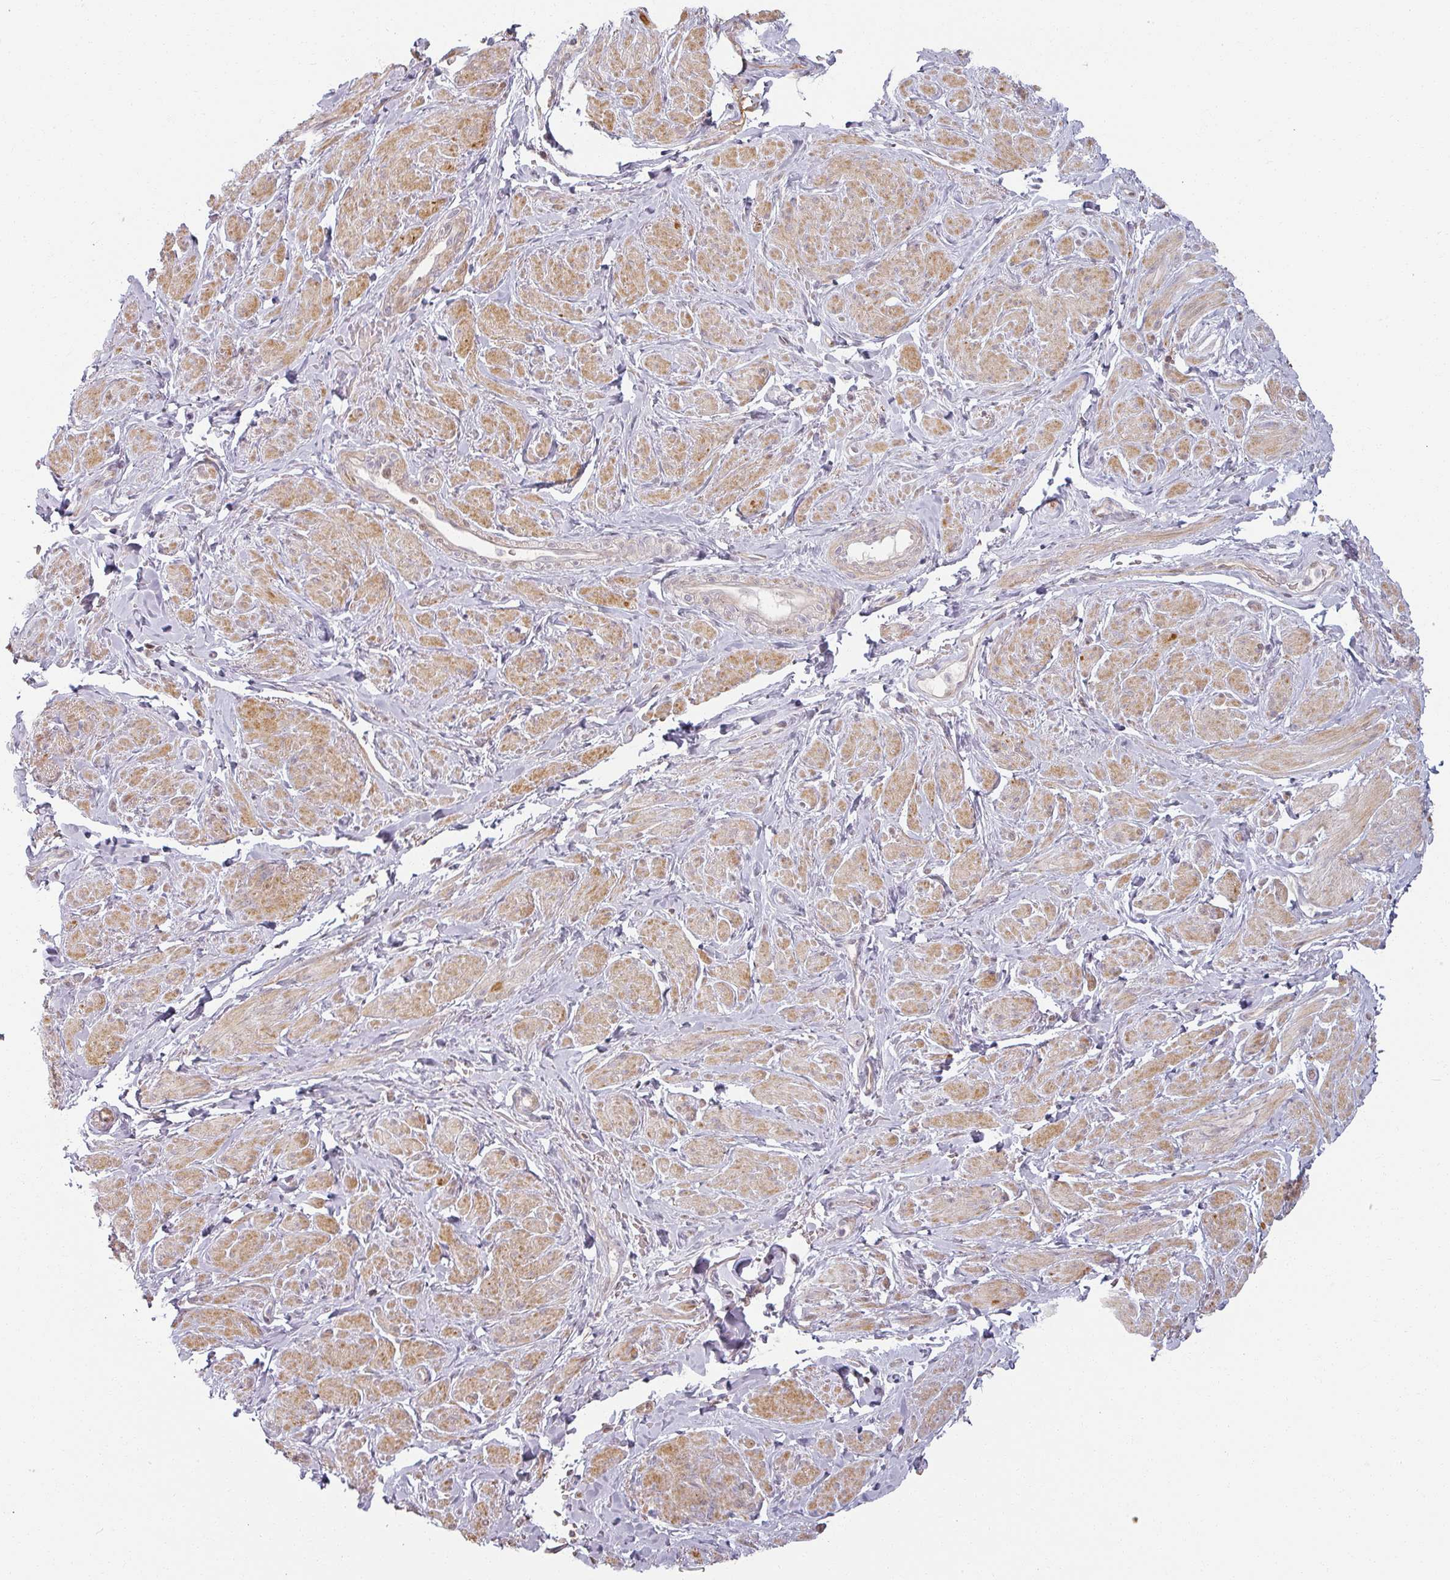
{"staining": {"intensity": "moderate", "quantity": "25%-75%", "location": "cytoplasmic/membranous"}, "tissue": "smooth muscle", "cell_type": "Smooth muscle cells", "image_type": "normal", "snomed": [{"axis": "morphology", "description": "Normal tissue, NOS"}, {"axis": "topography", "description": "Smooth muscle"}, {"axis": "topography", "description": "Peripheral nerve tissue"}], "caption": "Unremarkable smooth muscle exhibits moderate cytoplasmic/membranous staining in about 25%-75% of smooth muscle cells, visualized by immunohistochemistry.", "gene": "MED19", "patient": {"sex": "male", "age": 69}}